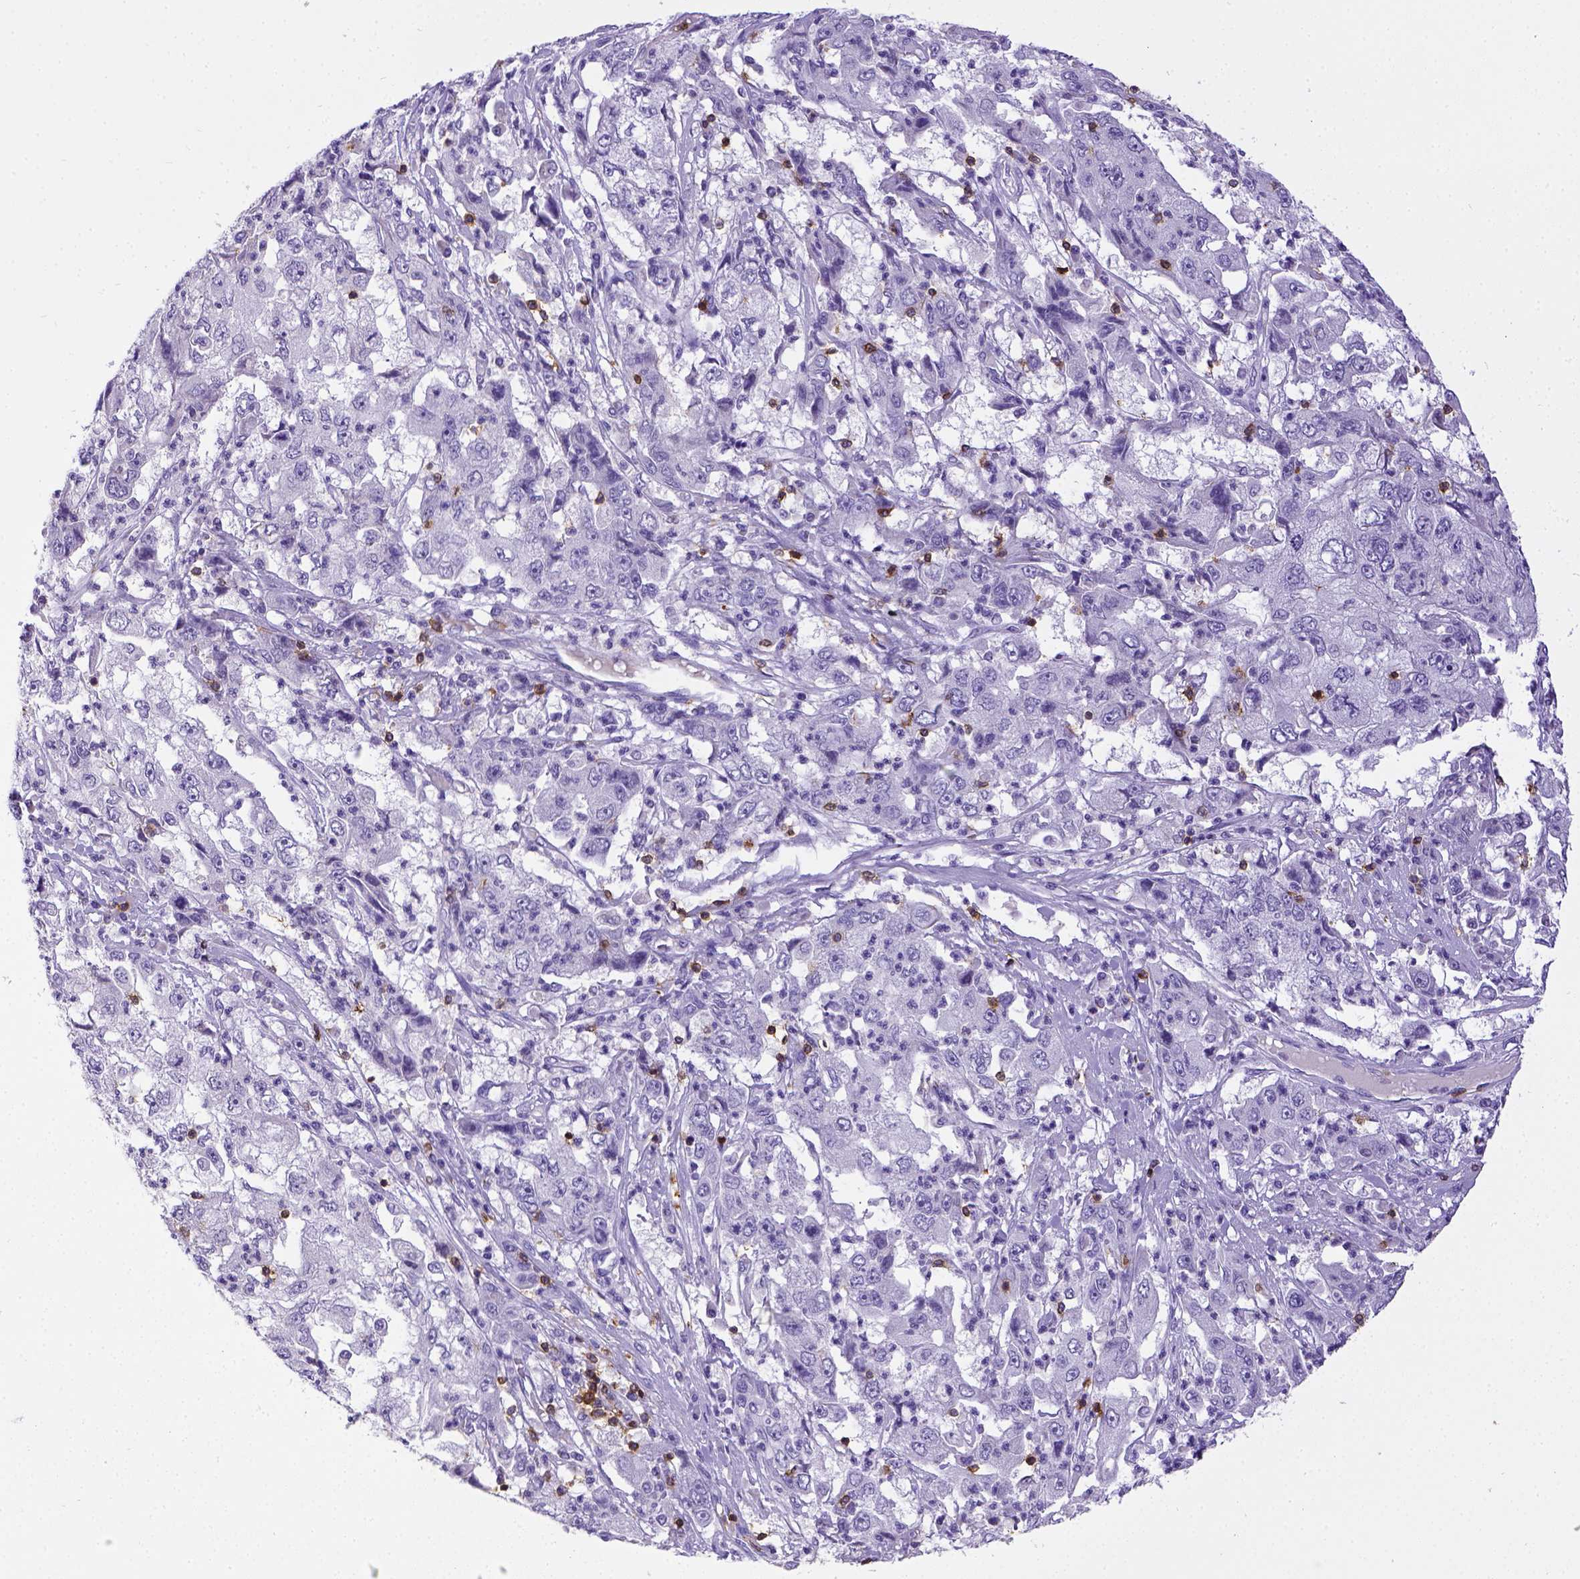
{"staining": {"intensity": "negative", "quantity": "none", "location": "none"}, "tissue": "cervical cancer", "cell_type": "Tumor cells", "image_type": "cancer", "snomed": [{"axis": "morphology", "description": "Squamous cell carcinoma, NOS"}, {"axis": "topography", "description": "Cervix"}], "caption": "The histopathology image demonstrates no staining of tumor cells in cervical cancer.", "gene": "CD3E", "patient": {"sex": "female", "age": 36}}